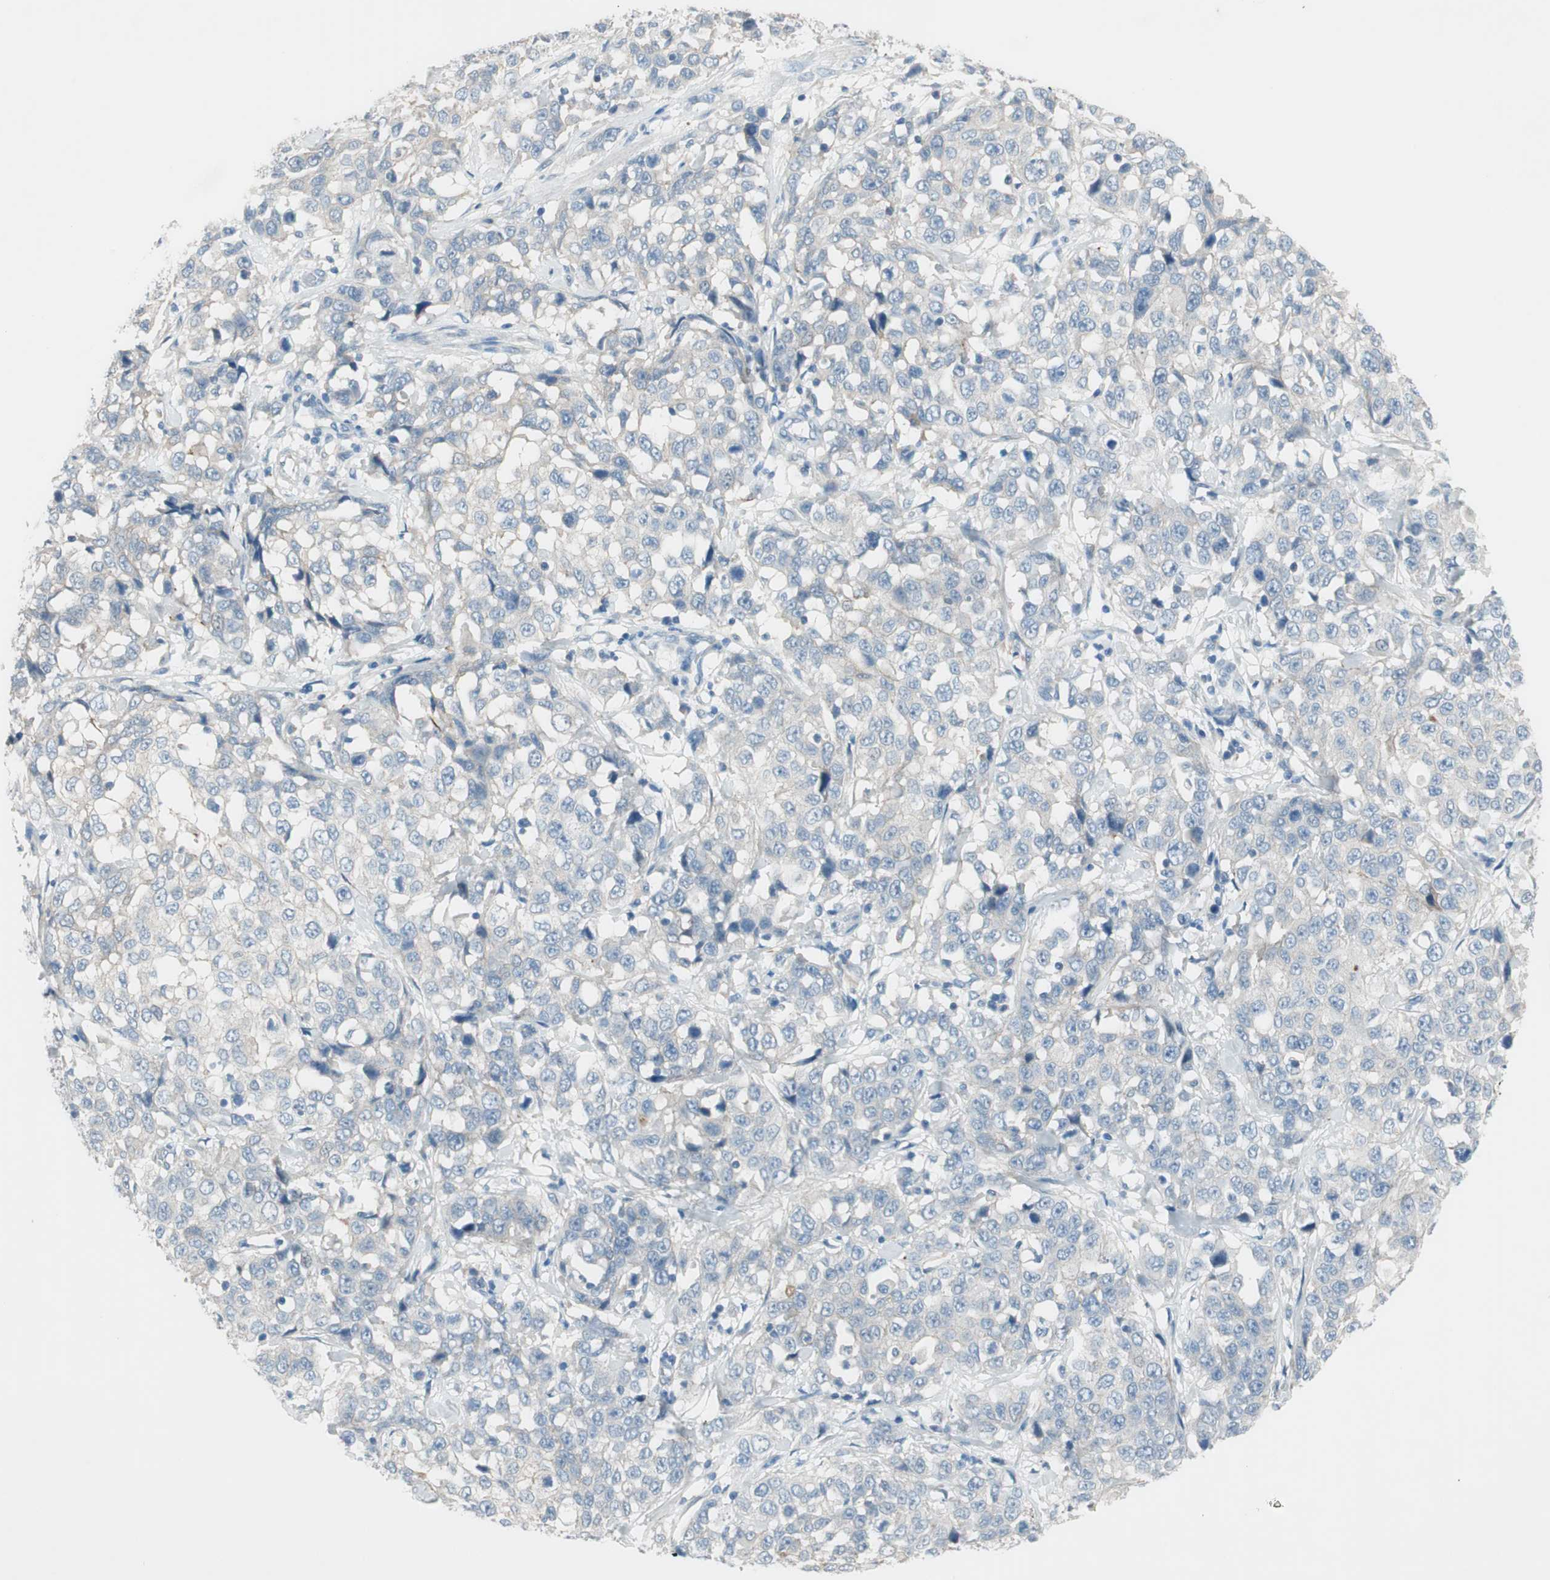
{"staining": {"intensity": "negative", "quantity": "none", "location": "none"}, "tissue": "stomach cancer", "cell_type": "Tumor cells", "image_type": "cancer", "snomed": [{"axis": "morphology", "description": "Normal tissue, NOS"}, {"axis": "morphology", "description": "Adenocarcinoma, NOS"}, {"axis": "topography", "description": "Stomach"}], "caption": "There is no significant positivity in tumor cells of adenocarcinoma (stomach). (Immunohistochemistry (ihc), brightfield microscopy, high magnification).", "gene": "PRRG4", "patient": {"sex": "male", "age": 48}}